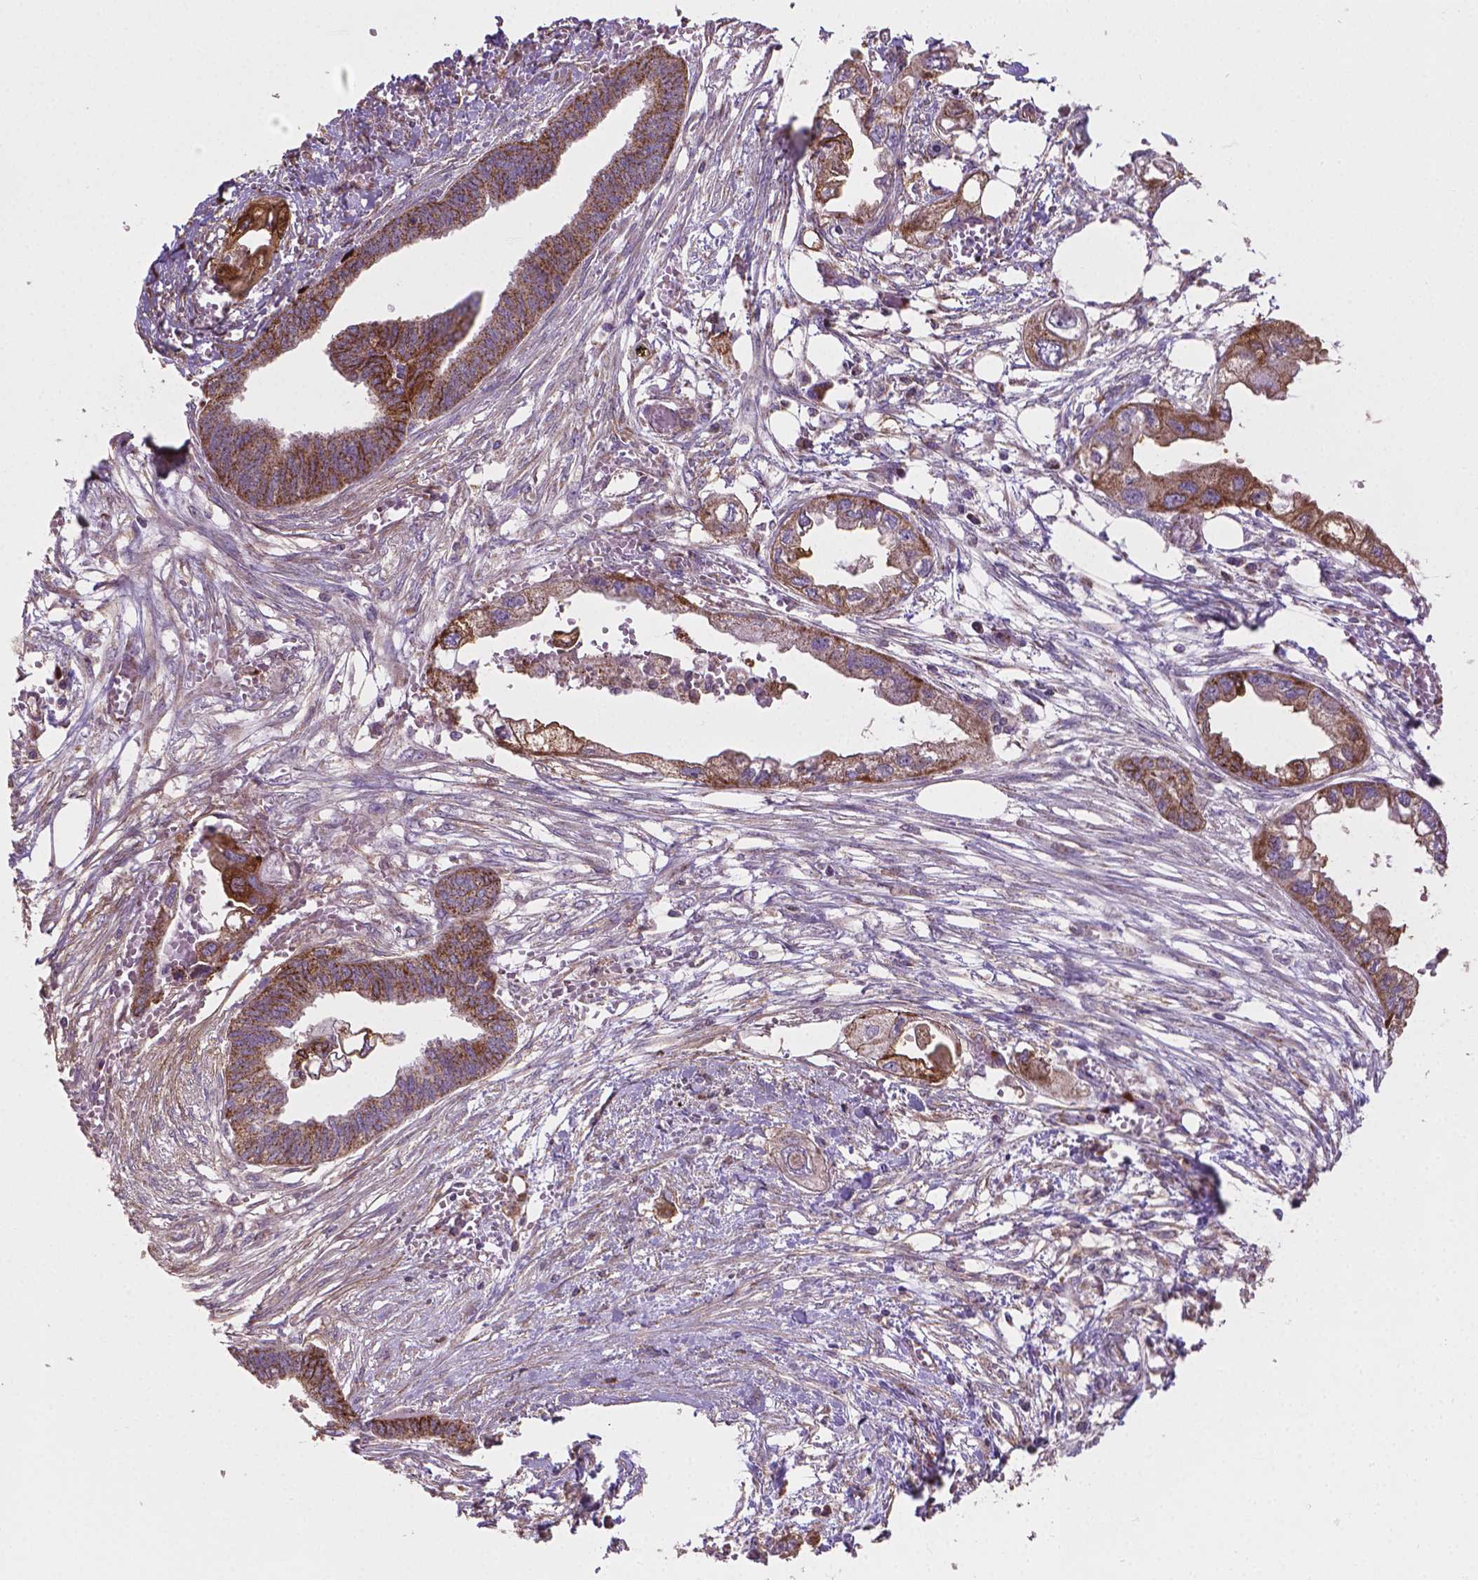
{"staining": {"intensity": "moderate", "quantity": ">75%", "location": "cytoplasmic/membranous"}, "tissue": "endometrial cancer", "cell_type": "Tumor cells", "image_type": "cancer", "snomed": [{"axis": "morphology", "description": "Adenocarcinoma, NOS"}, {"axis": "morphology", "description": "Adenocarcinoma, metastatic, NOS"}, {"axis": "topography", "description": "Adipose tissue"}, {"axis": "topography", "description": "Endometrium"}], "caption": "Immunohistochemistry (DAB (3,3'-diaminobenzidine)) staining of endometrial cancer (adenocarcinoma) displays moderate cytoplasmic/membranous protein staining in about >75% of tumor cells.", "gene": "TCAF1", "patient": {"sex": "female", "age": 67}}